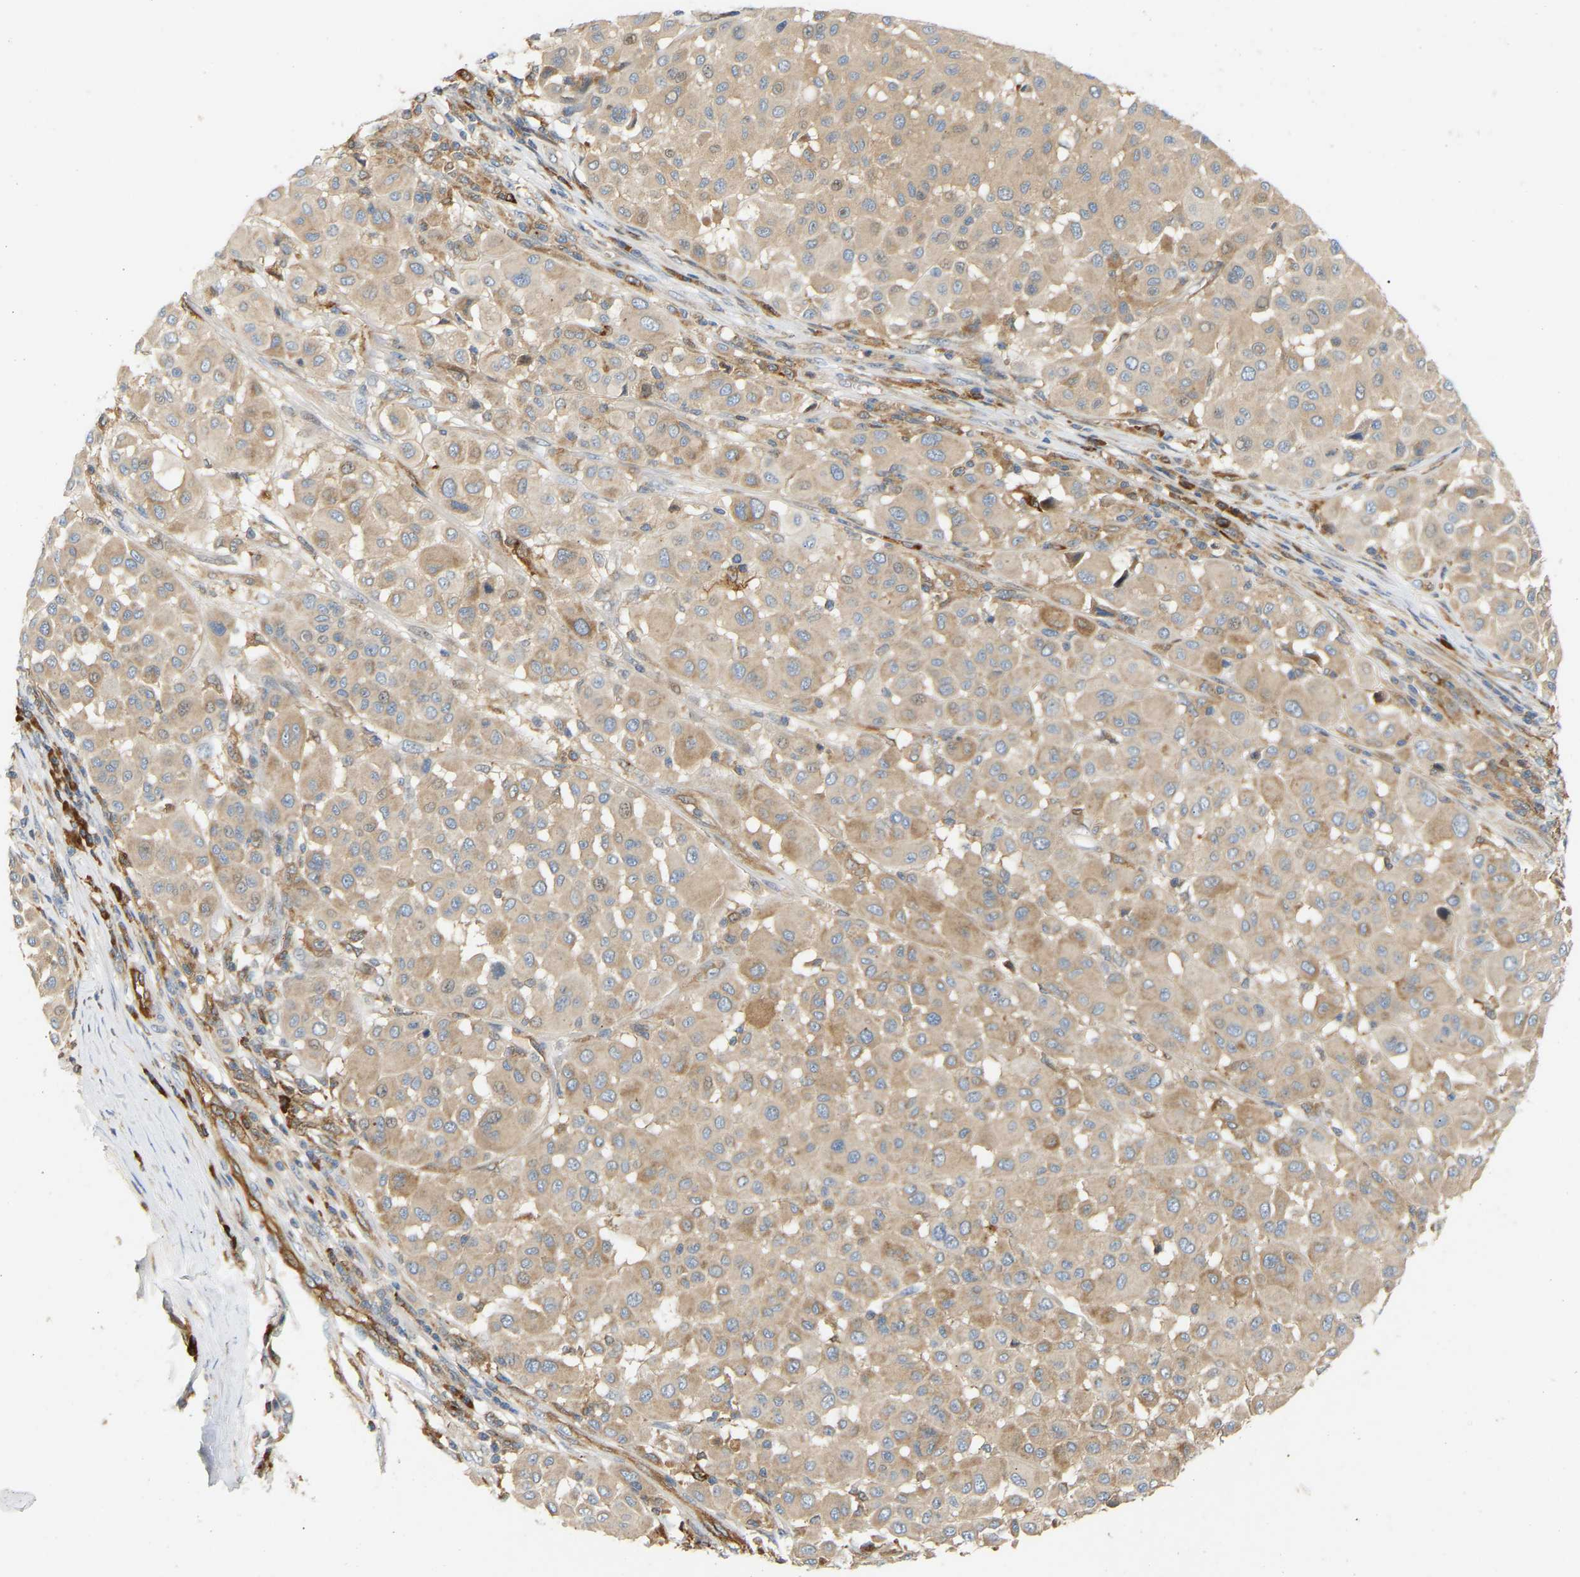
{"staining": {"intensity": "weak", "quantity": ">75%", "location": "cytoplasmic/membranous"}, "tissue": "melanoma", "cell_type": "Tumor cells", "image_type": "cancer", "snomed": [{"axis": "morphology", "description": "Malignant melanoma, Metastatic site"}, {"axis": "topography", "description": "Soft tissue"}], "caption": "Brown immunohistochemical staining in human melanoma reveals weak cytoplasmic/membranous positivity in about >75% of tumor cells.", "gene": "PLCG2", "patient": {"sex": "male", "age": 41}}